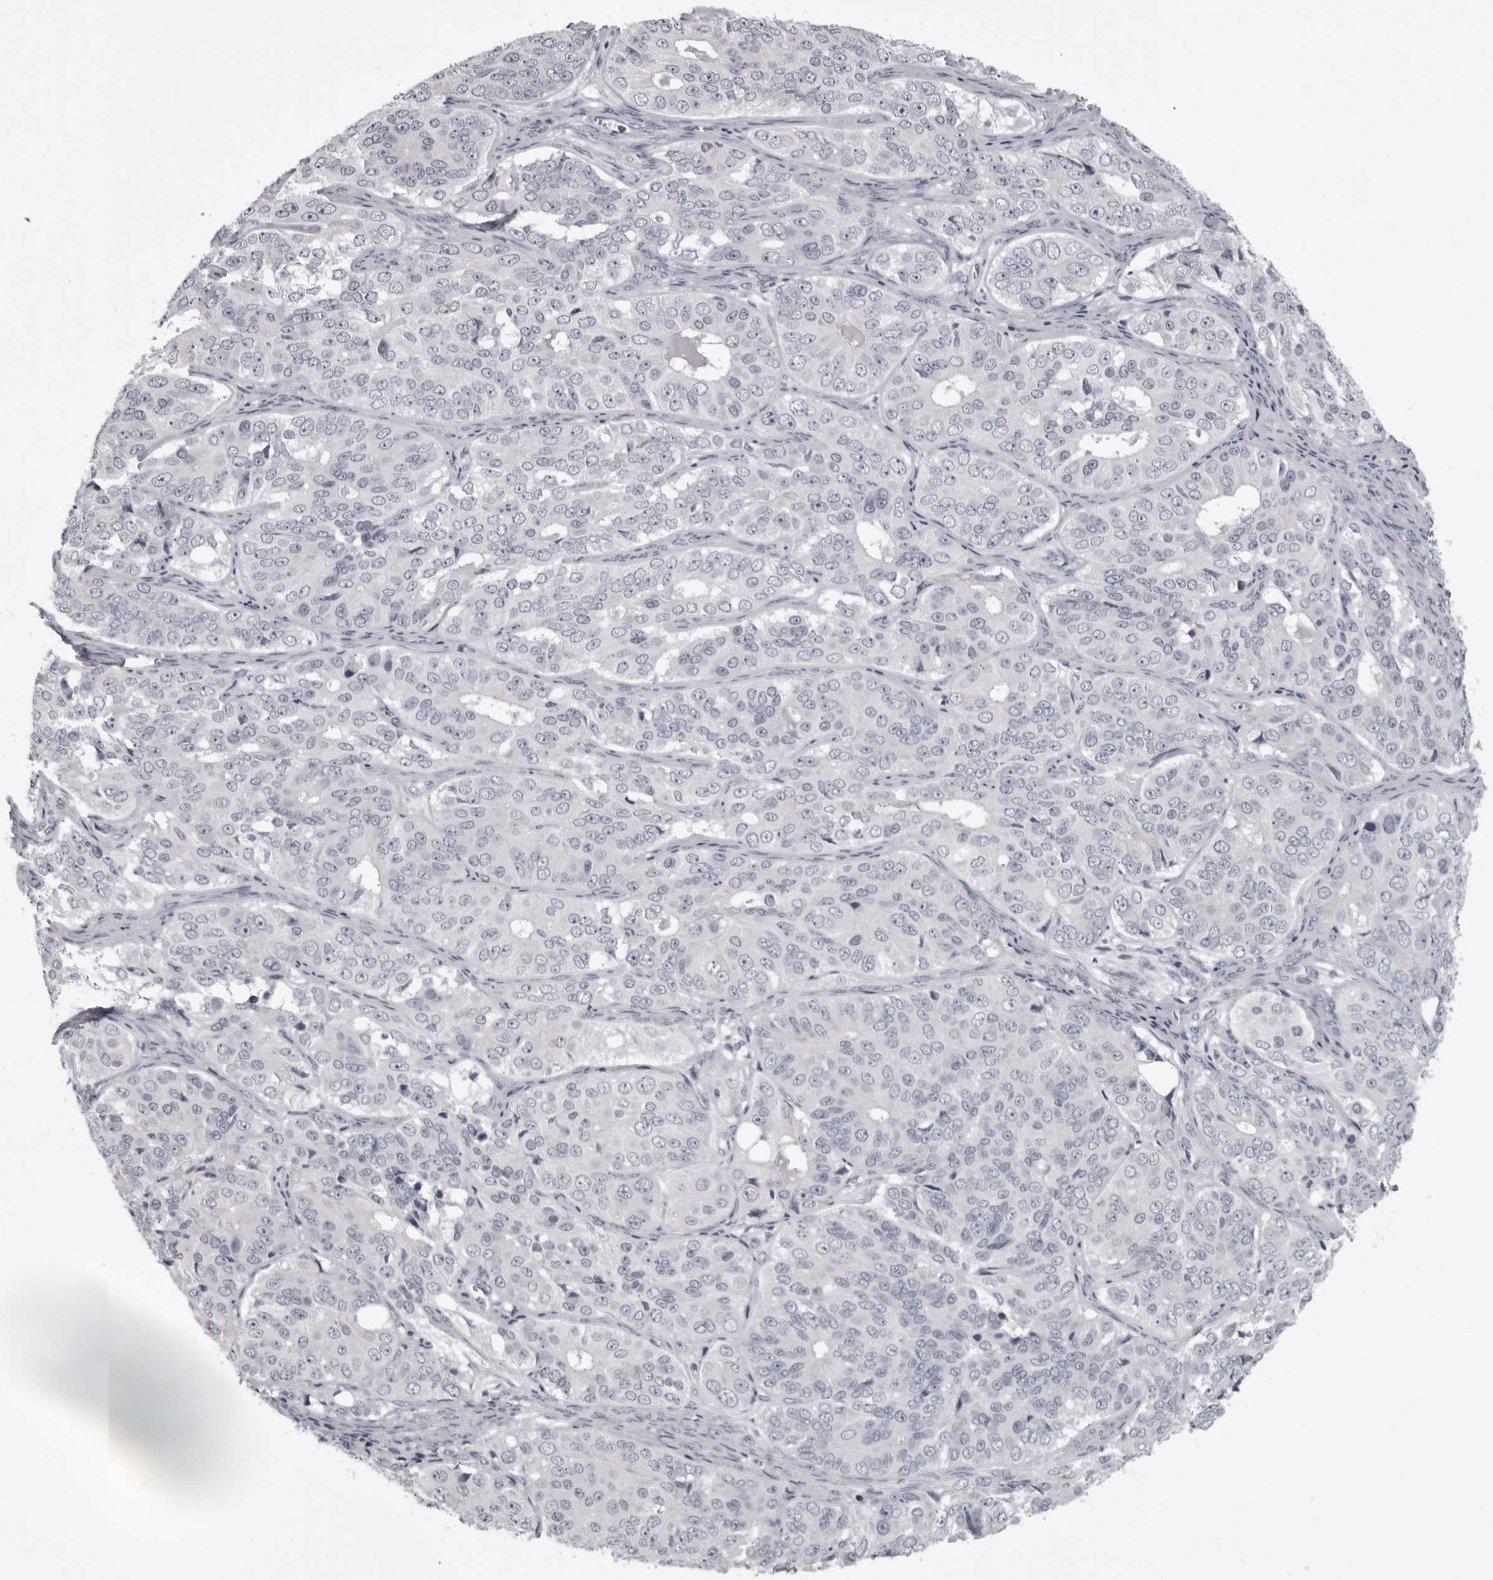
{"staining": {"intensity": "negative", "quantity": "none", "location": "none"}, "tissue": "ovarian cancer", "cell_type": "Tumor cells", "image_type": "cancer", "snomed": [{"axis": "morphology", "description": "Carcinoma, endometroid"}, {"axis": "topography", "description": "Ovary"}], "caption": "Tumor cells are negative for brown protein staining in ovarian endometroid carcinoma.", "gene": "EPHA10", "patient": {"sex": "female", "age": 51}}